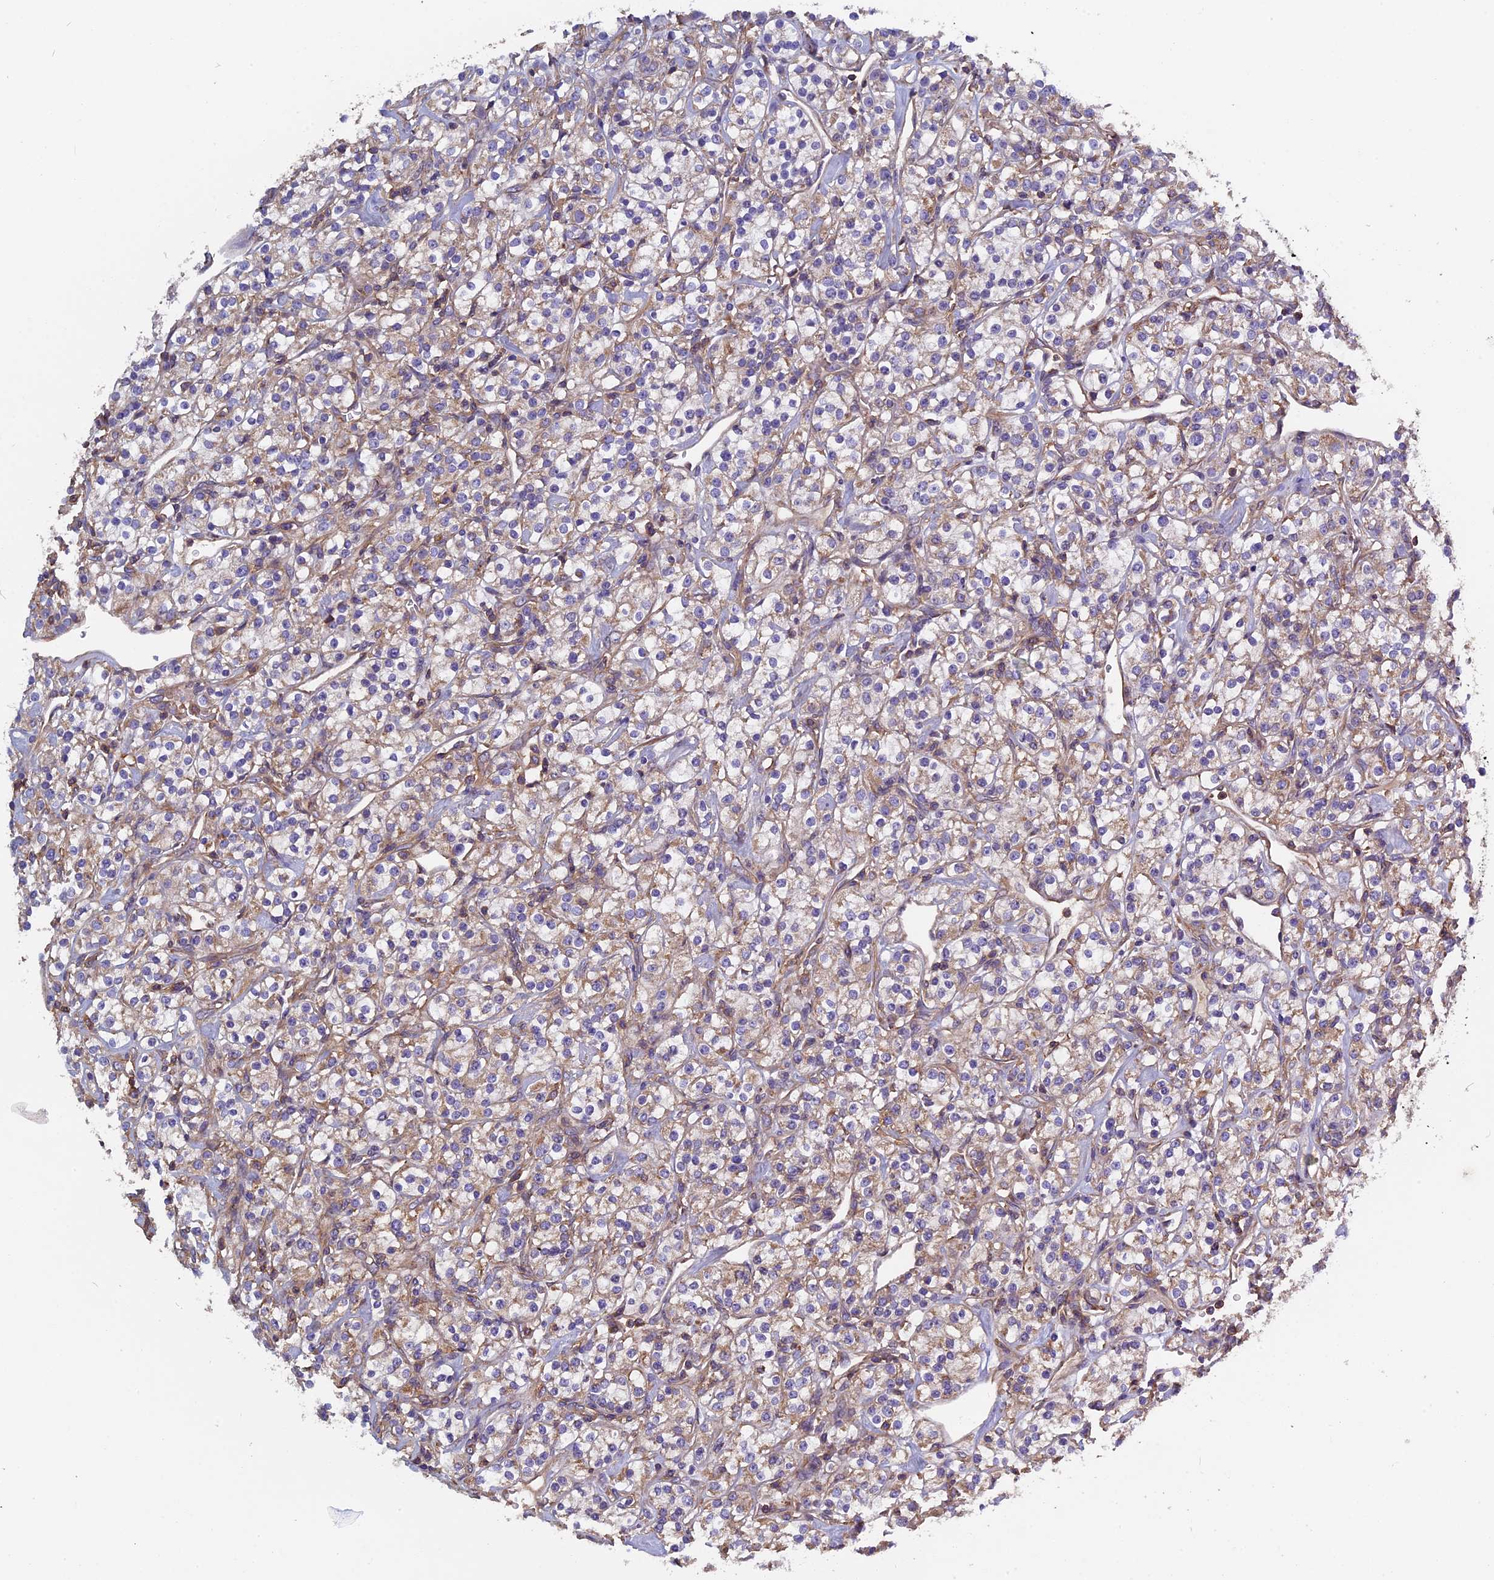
{"staining": {"intensity": "weak", "quantity": "<25%", "location": "cytoplasmic/membranous"}, "tissue": "renal cancer", "cell_type": "Tumor cells", "image_type": "cancer", "snomed": [{"axis": "morphology", "description": "Adenocarcinoma, NOS"}, {"axis": "topography", "description": "Kidney"}], "caption": "A histopathology image of renal adenocarcinoma stained for a protein displays no brown staining in tumor cells. The staining was performed using DAB to visualize the protein expression in brown, while the nuclei were stained in blue with hematoxylin (Magnification: 20x).", "gene": "CCDC153", "patient": {"sex": "male", "age": 77}}